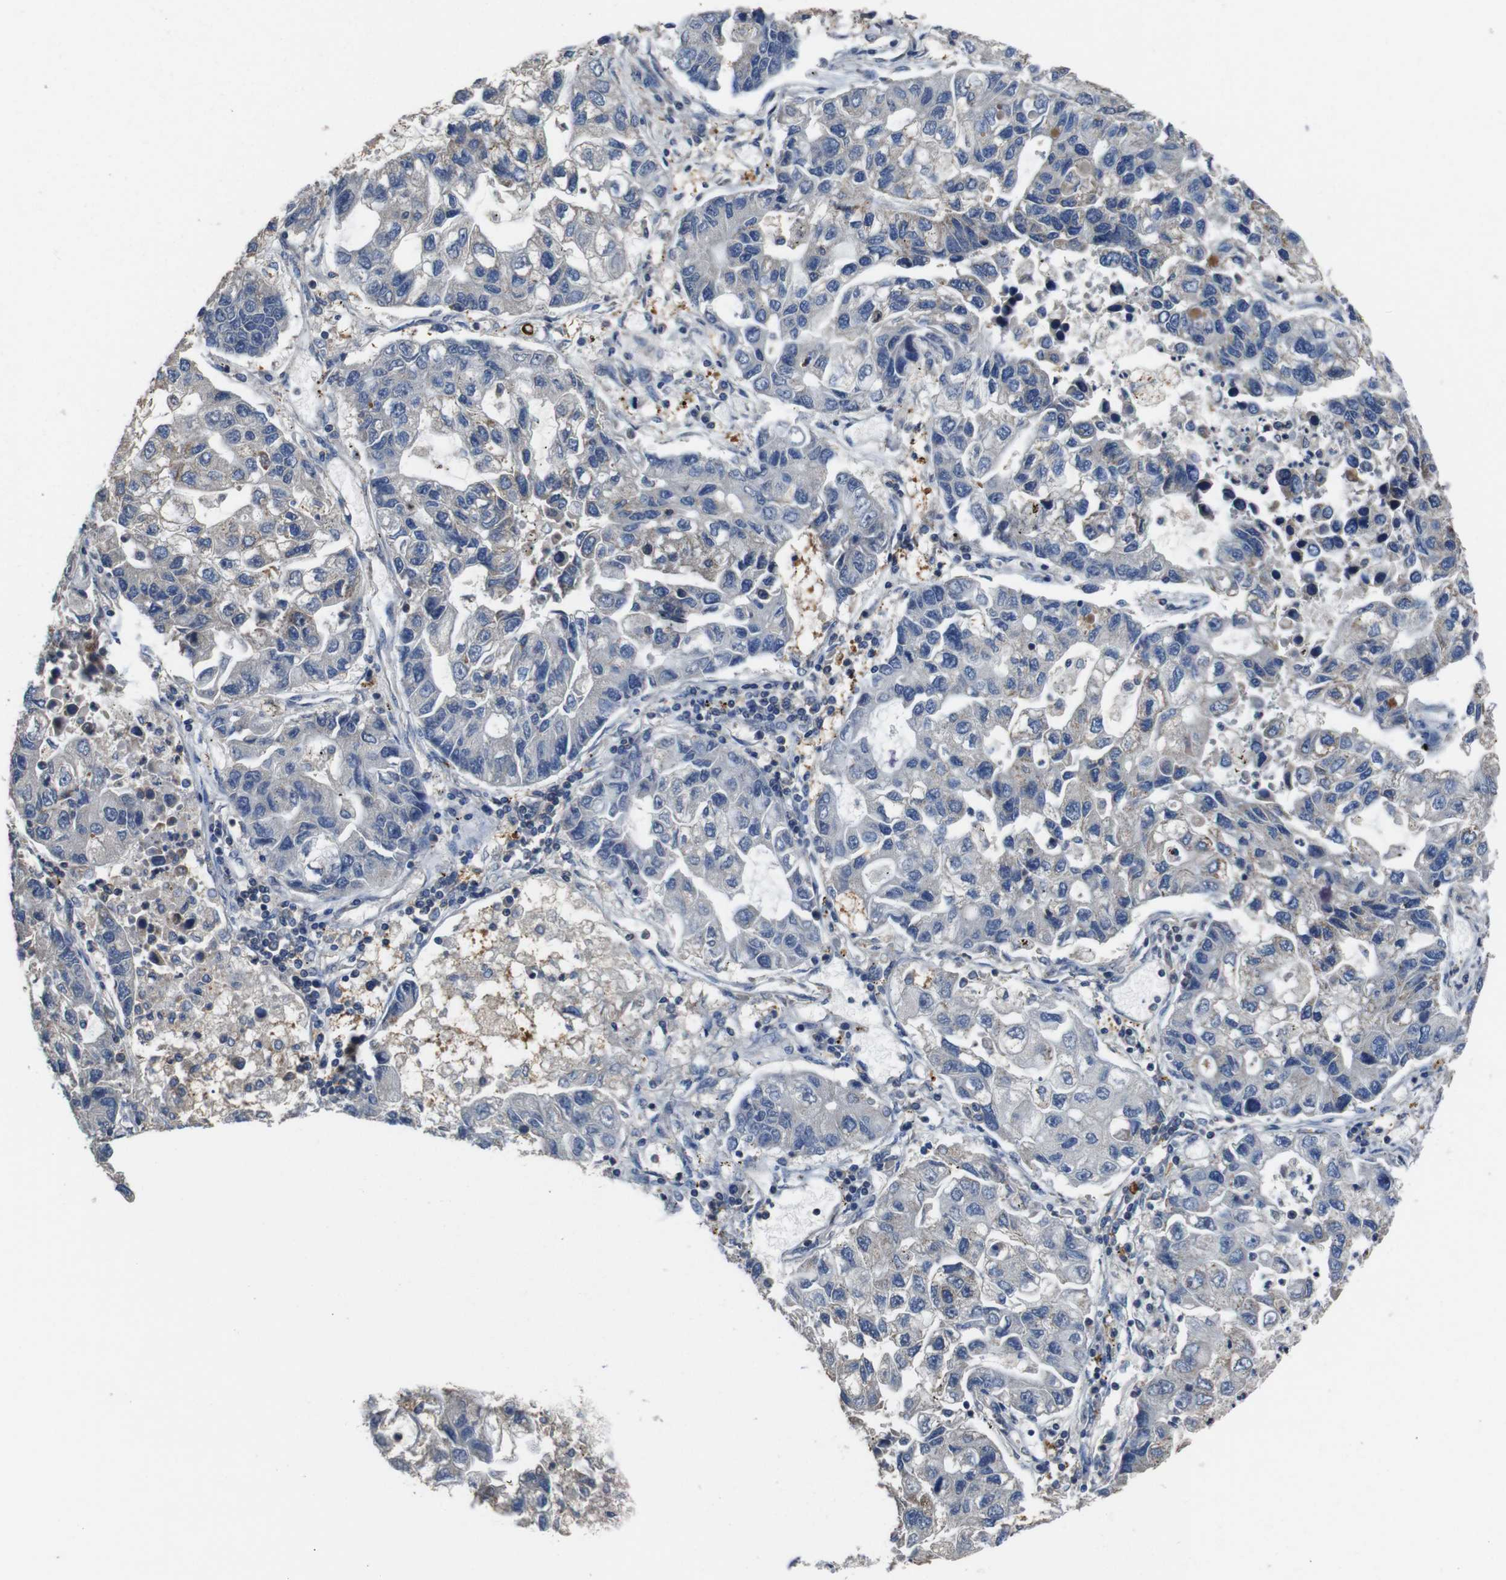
{"staining": {"intensity": "negative", "quantity": "none", "location": "none"}, "tissue": "lung cancer", "cell_type": "Tumor cells", "image_type": "cancer", "snomed": [{"axis": "morphology", "description": "Adenocarcinoma, NOS"}, {"axis": "topography", "description": "Lung"}], "caption": "A micrograph of human adenocarcinoma (lung) is negative for staining in tumor cells. Brightfield microscopy of immunohistochemistry (IHC) stained with DAB (3,3'-diaminobenzidine) (brown) and hematoxylin (blue), captured at high magnification.", "gene": "GLIPR1", "patient": {"sex": "female", "age": 51}}